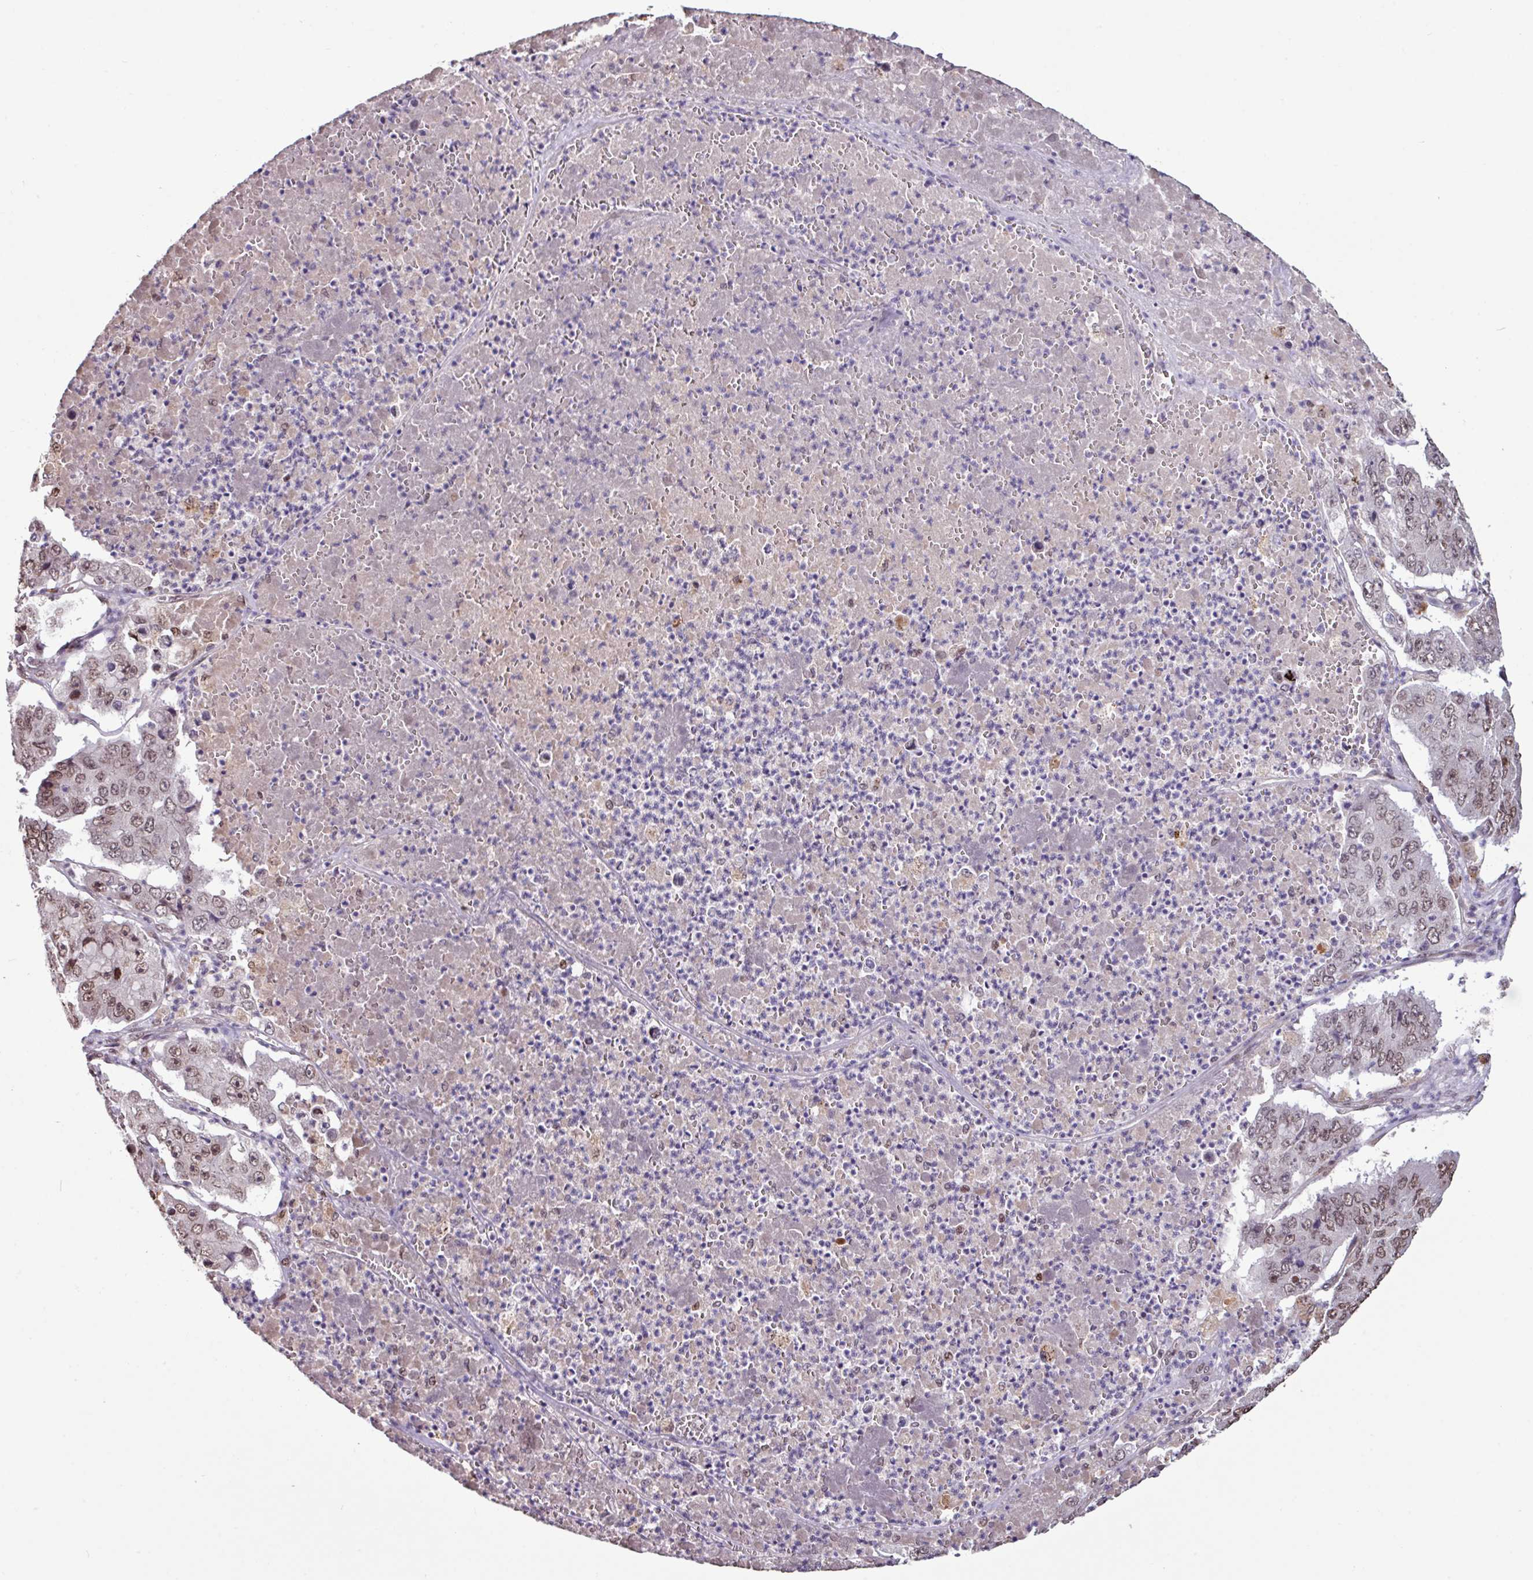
{"staining": {"intensity": "moderate", "quantity": ">75%", "location": "nuclear"}, "tissue": "pancreatic cancer", "cell_type": "Tumor cells", "image_type": "cancer", "snomed": [{"axis": "morphology", "description": "Adenocarcinoma, NOS"}, {"axis": "topography", "description": "Pancreas"}], "caption": "Protein analysis of pancreatic adenocarcinoma tissue displays moderate nuclear staining in approximately >75% of tumor cells.", "gene": "SKIC2", "patient": {"sex": "male", "age": 50}}